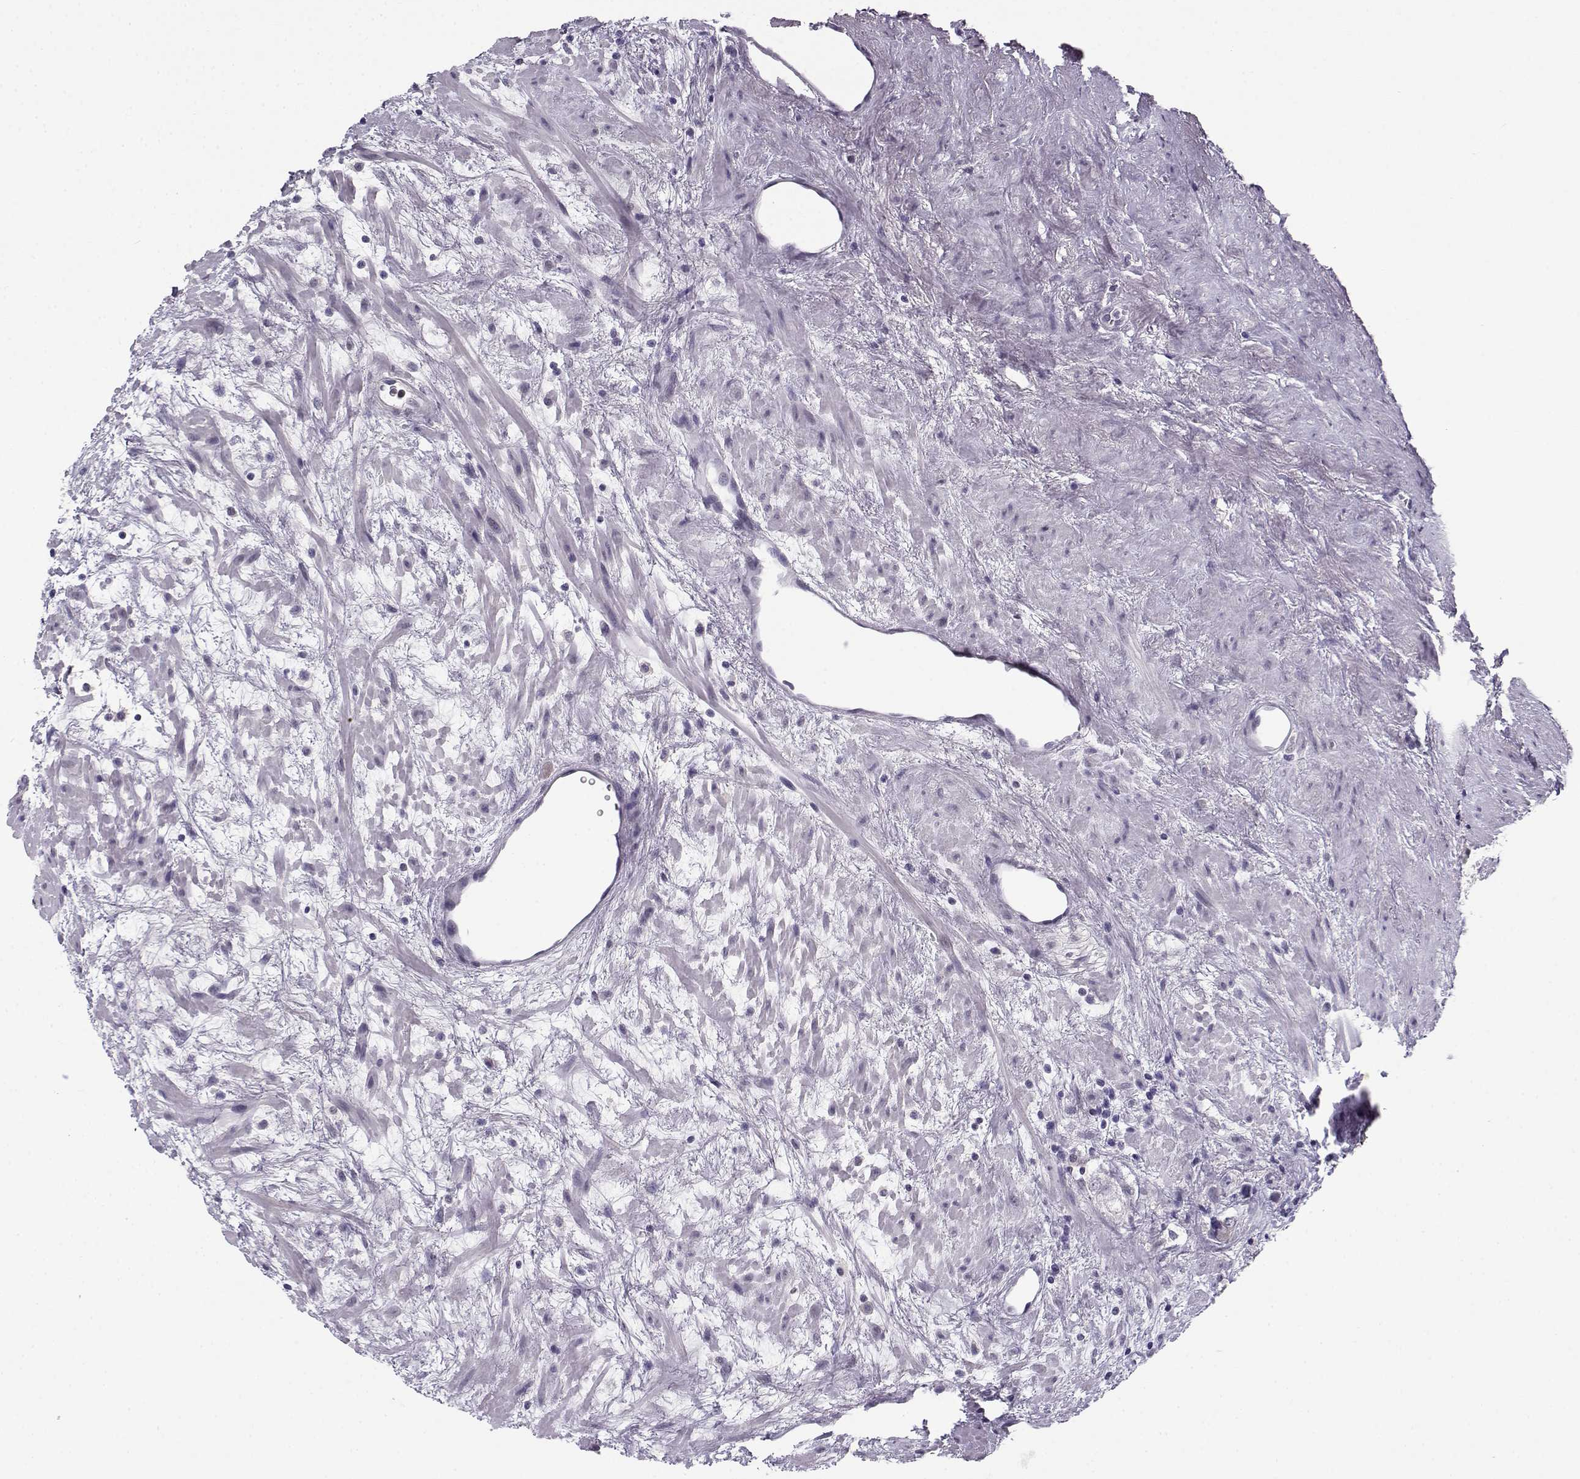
{"staining": {"intensity": "negative", "quantity": "none", "location": "none"}, "tissue": "prostate cancer", "cell_type": "Tumor cells", "image_type": "cancer", "snomed": [{"axis": "morphology", "description": "Adenocarcinoma, NOS"}, {"axis": "topography", "description": "Prostate and seminal vesicle, NOS"}], "caption": "There is no significant expression in tumor cells of prostate cancer (adenocarcinoma).", "gene": "C16orf86", "patient": {"sex": "male", "age": 63}}